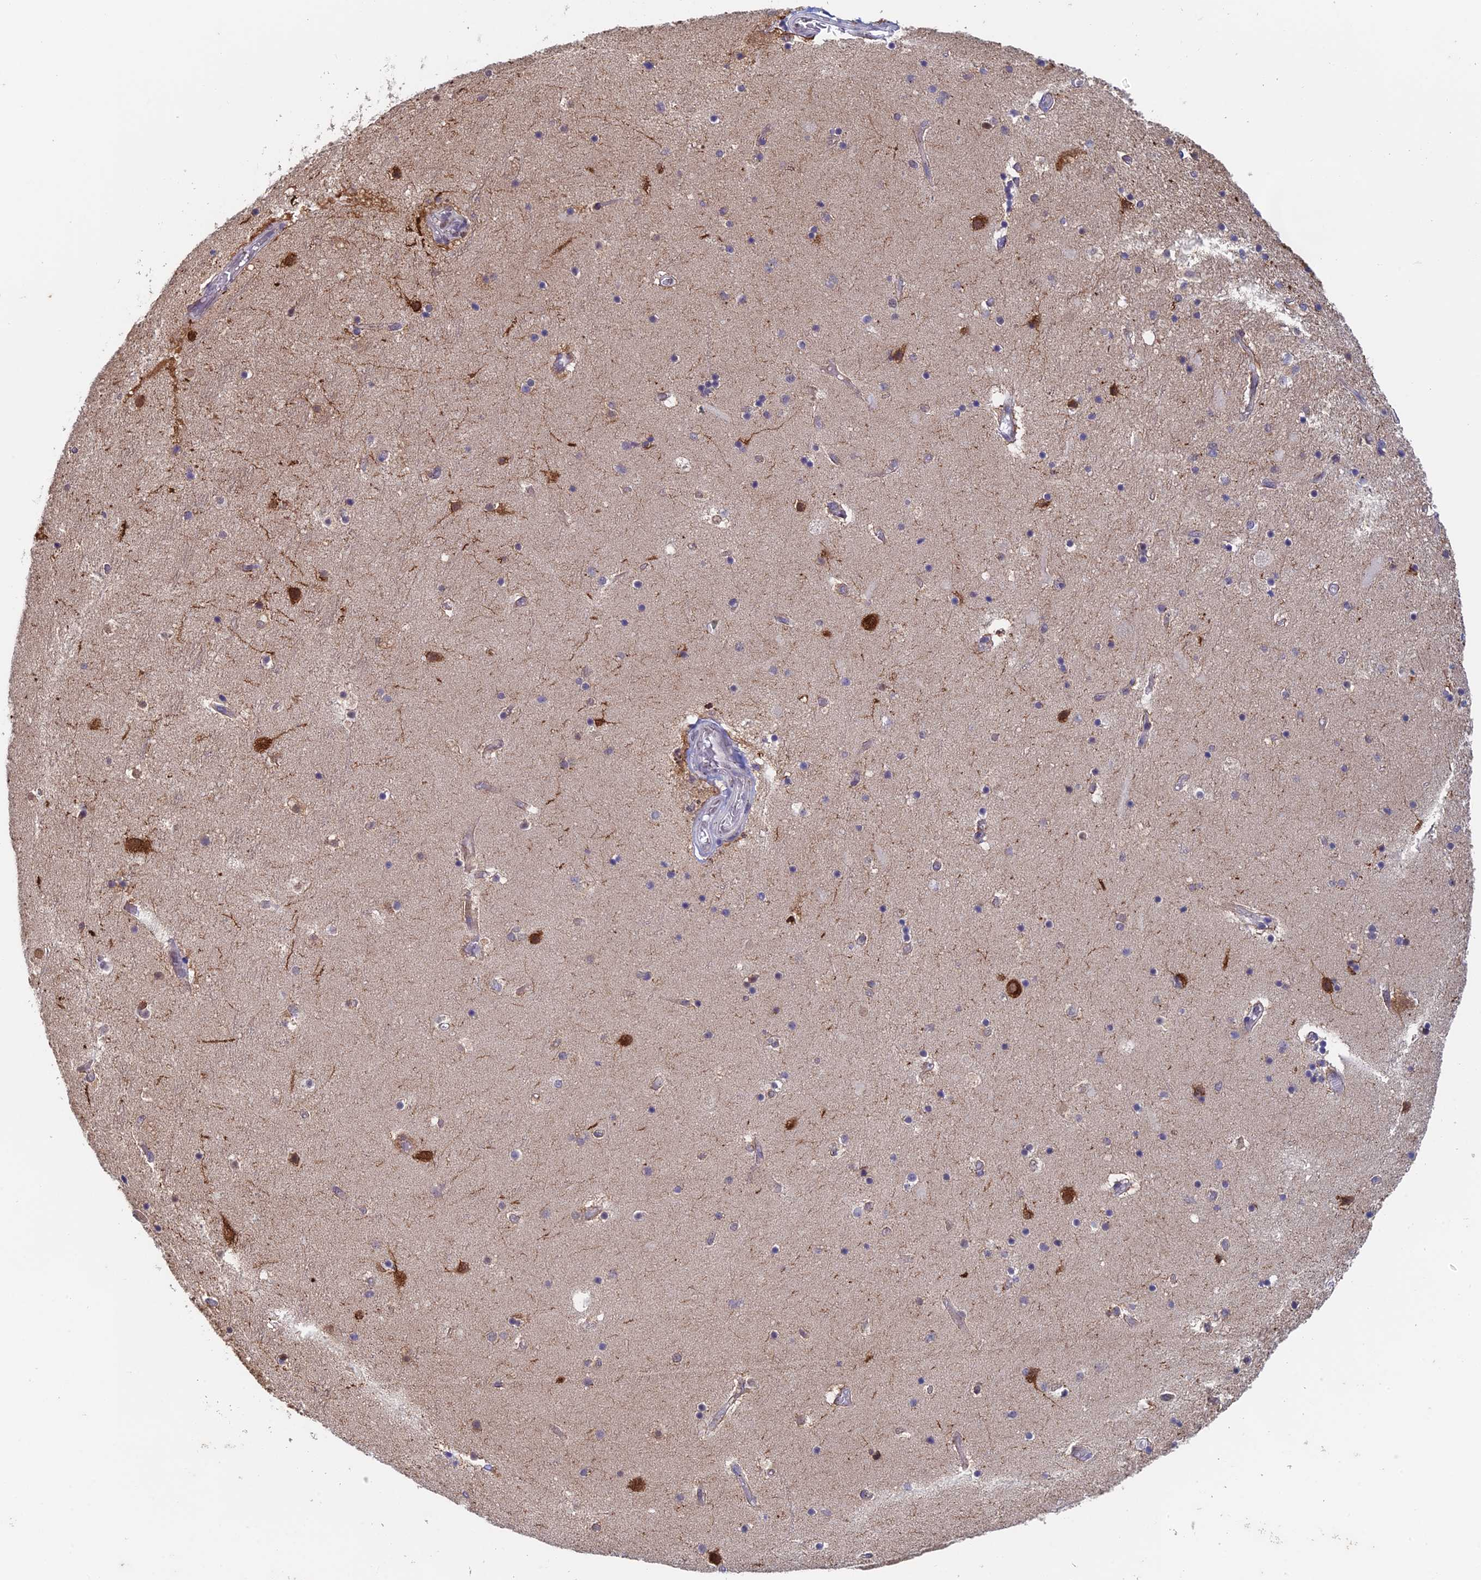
{"staining": {"intensity": "strong", "quantity": "<25%", "location": "cytoplasmic/membranous"}, "tissue": "hippocampus", "cell_type": "Glial cells", "image_type": "normal", "snomed": [{"axis": "morphology", "description": "Normal tissue, NOS"}, {"axis": "topography", "description": "Hippocampus"}], "caption": "IHC micrograph of normal hippocampus stained for a protein (brown), which demonstrates medium levels of strong cytoplasmic/membranous positivity in approximately <25% of glial cells.", "gene": "MRPL17", "patient": {"sex": "female", "age": 52}}